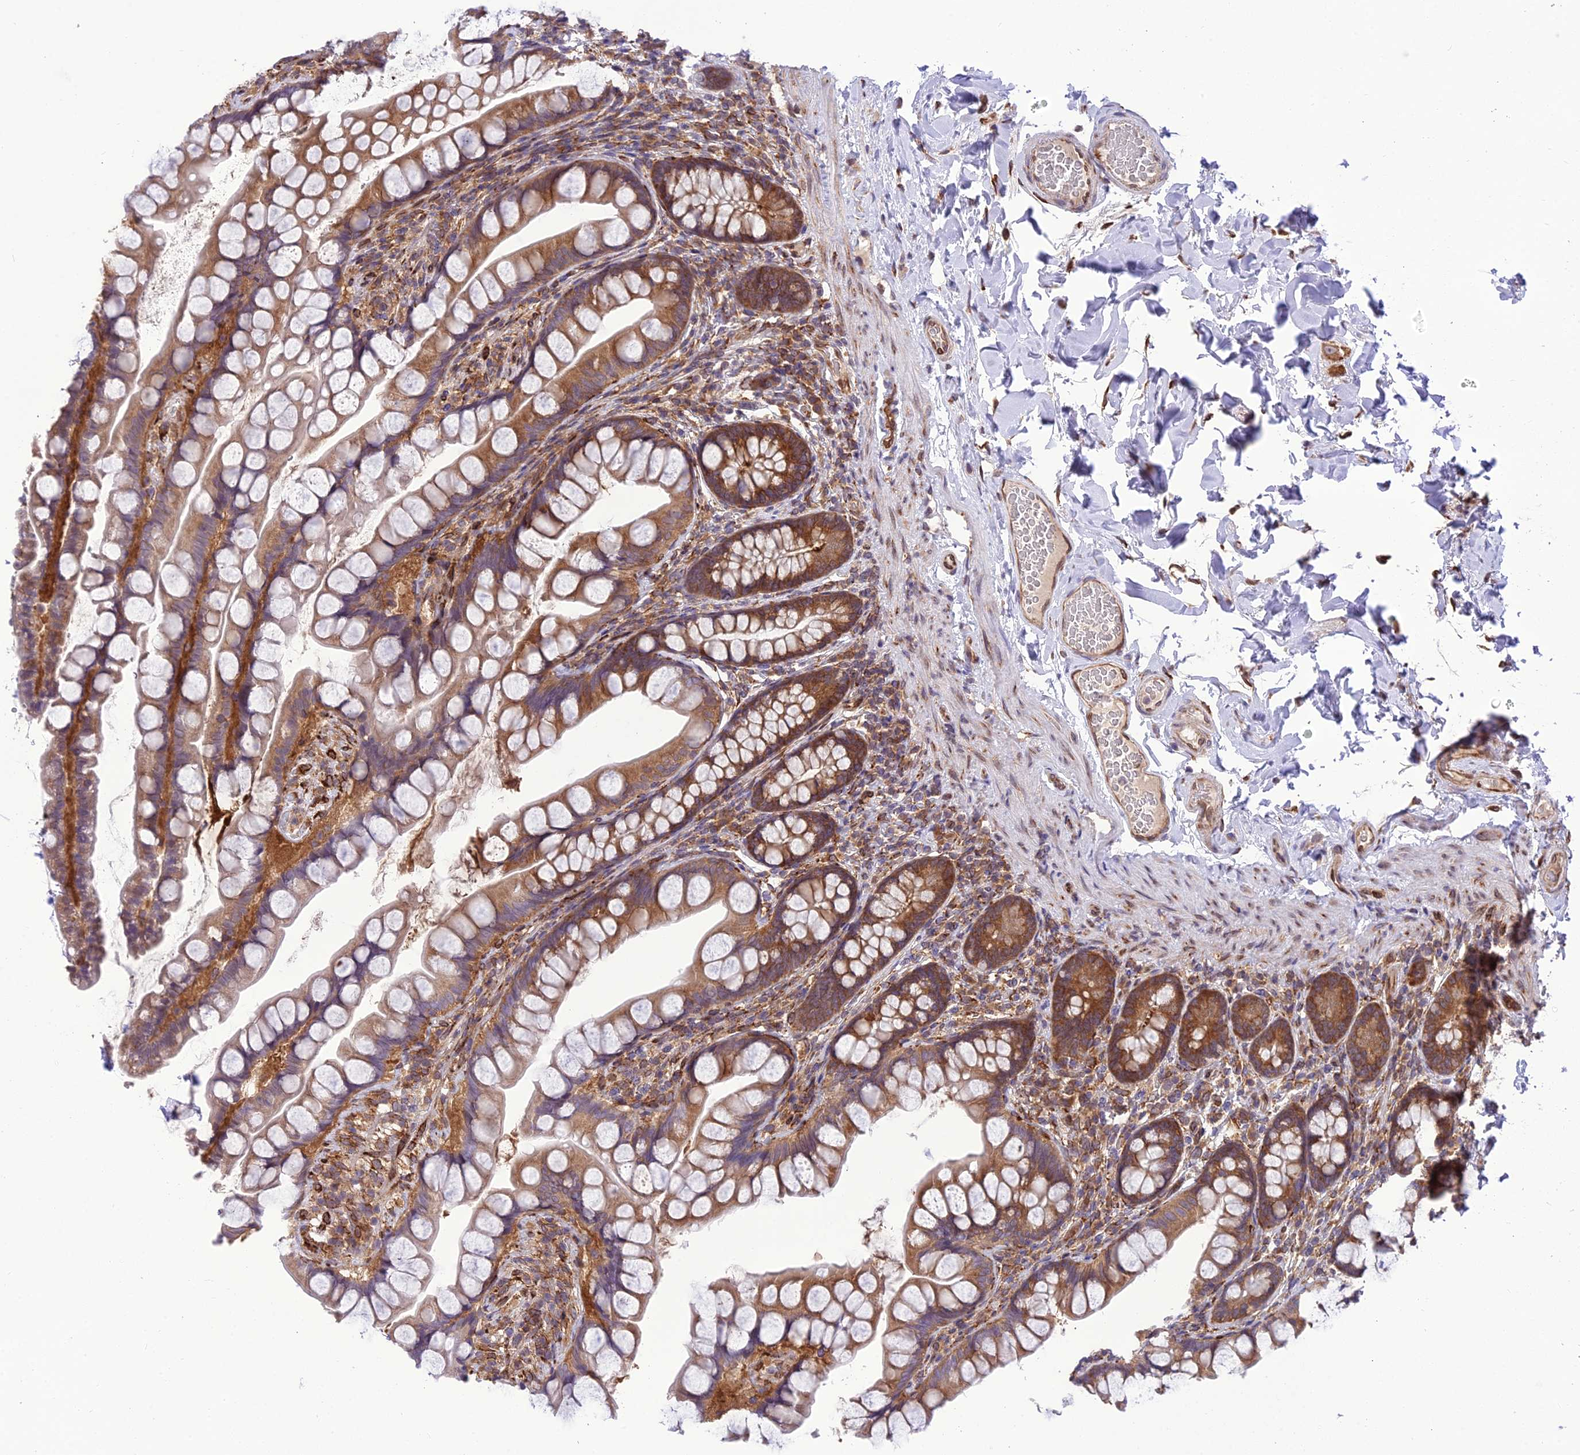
{"staining": {"intensity": "moderate", "quantity": ">75%", "location": "cytoplasmic/membranous"}, "tissue": "small intestine", "cell_type": "Glandular cells", "image_type": "normal", "snomed": [{"axis": "morphology", "description": "Normal tissue, NOS"}, {"axis": "topography", "description": "Small intestine"}], "caption": "Human small intestine stained with a brown dye demonstrates moderate cytoplasmic/membranous positive staining in about >75% of glandular cells.", "gene": "DHCR7", "patient": {"sex": "male", "age": 70}}